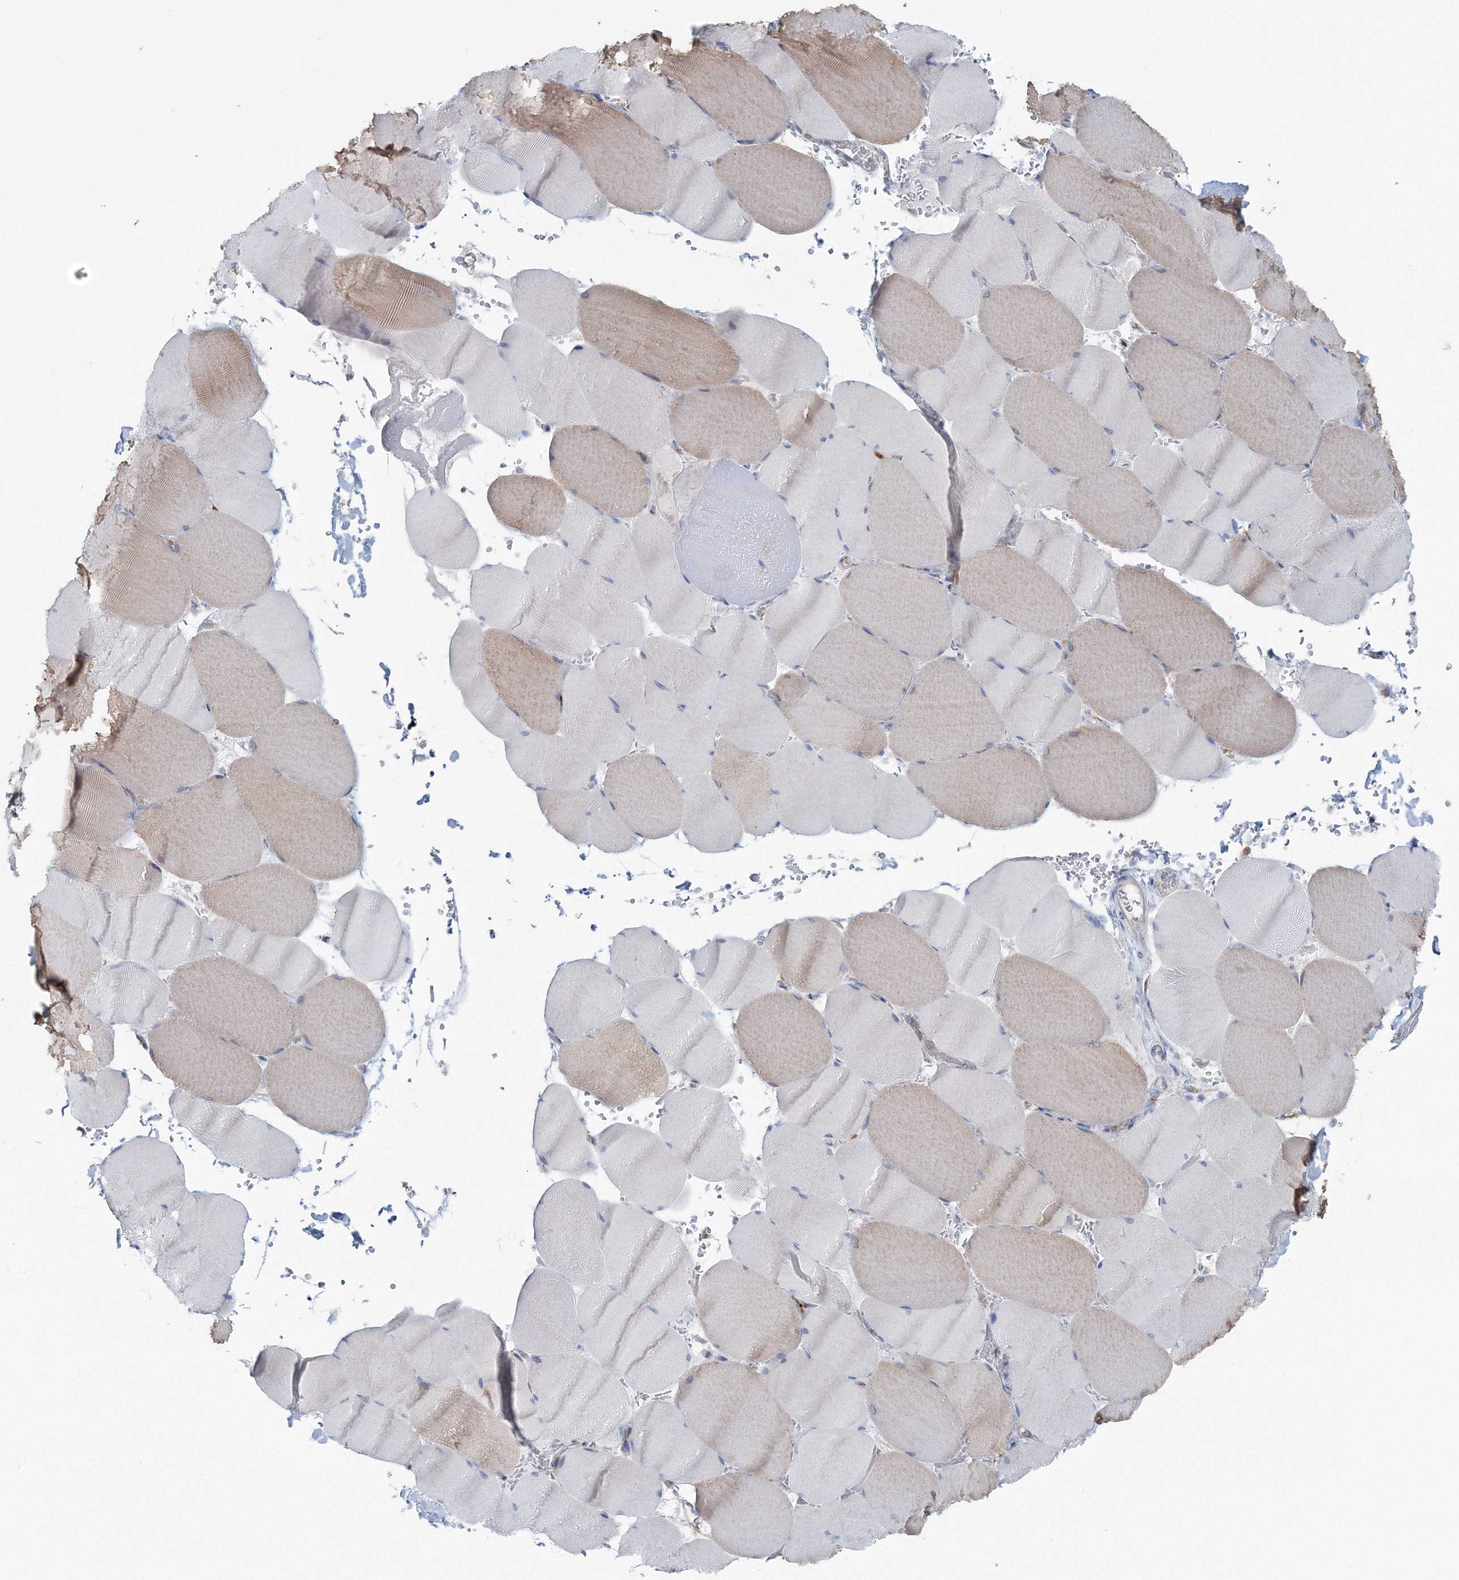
{"staining": {"intensity": "weak", "quantity": "25%-75%", "location": "cytoplasmic/membranous"}, "tissue": "skeletal muscle", "cell_type": "Myocytes", "image_type": "normal", "snomed": [{"axis": "morphology", "description": "Normal tissue, NOS"}, {"axis": "topography", "description": "Skeletal muscle"}, {"axis": "topography", "description": "Head-Neck"}], "caption": "IHC (DAB) staining of benign human skeletal muscle reveals weak cytoplasmic/membranous protein staining in approximately 25%-75% of myocytes.", "gene": "ENSG00000285283", "patient": {"sex": "male", "age": 66}}